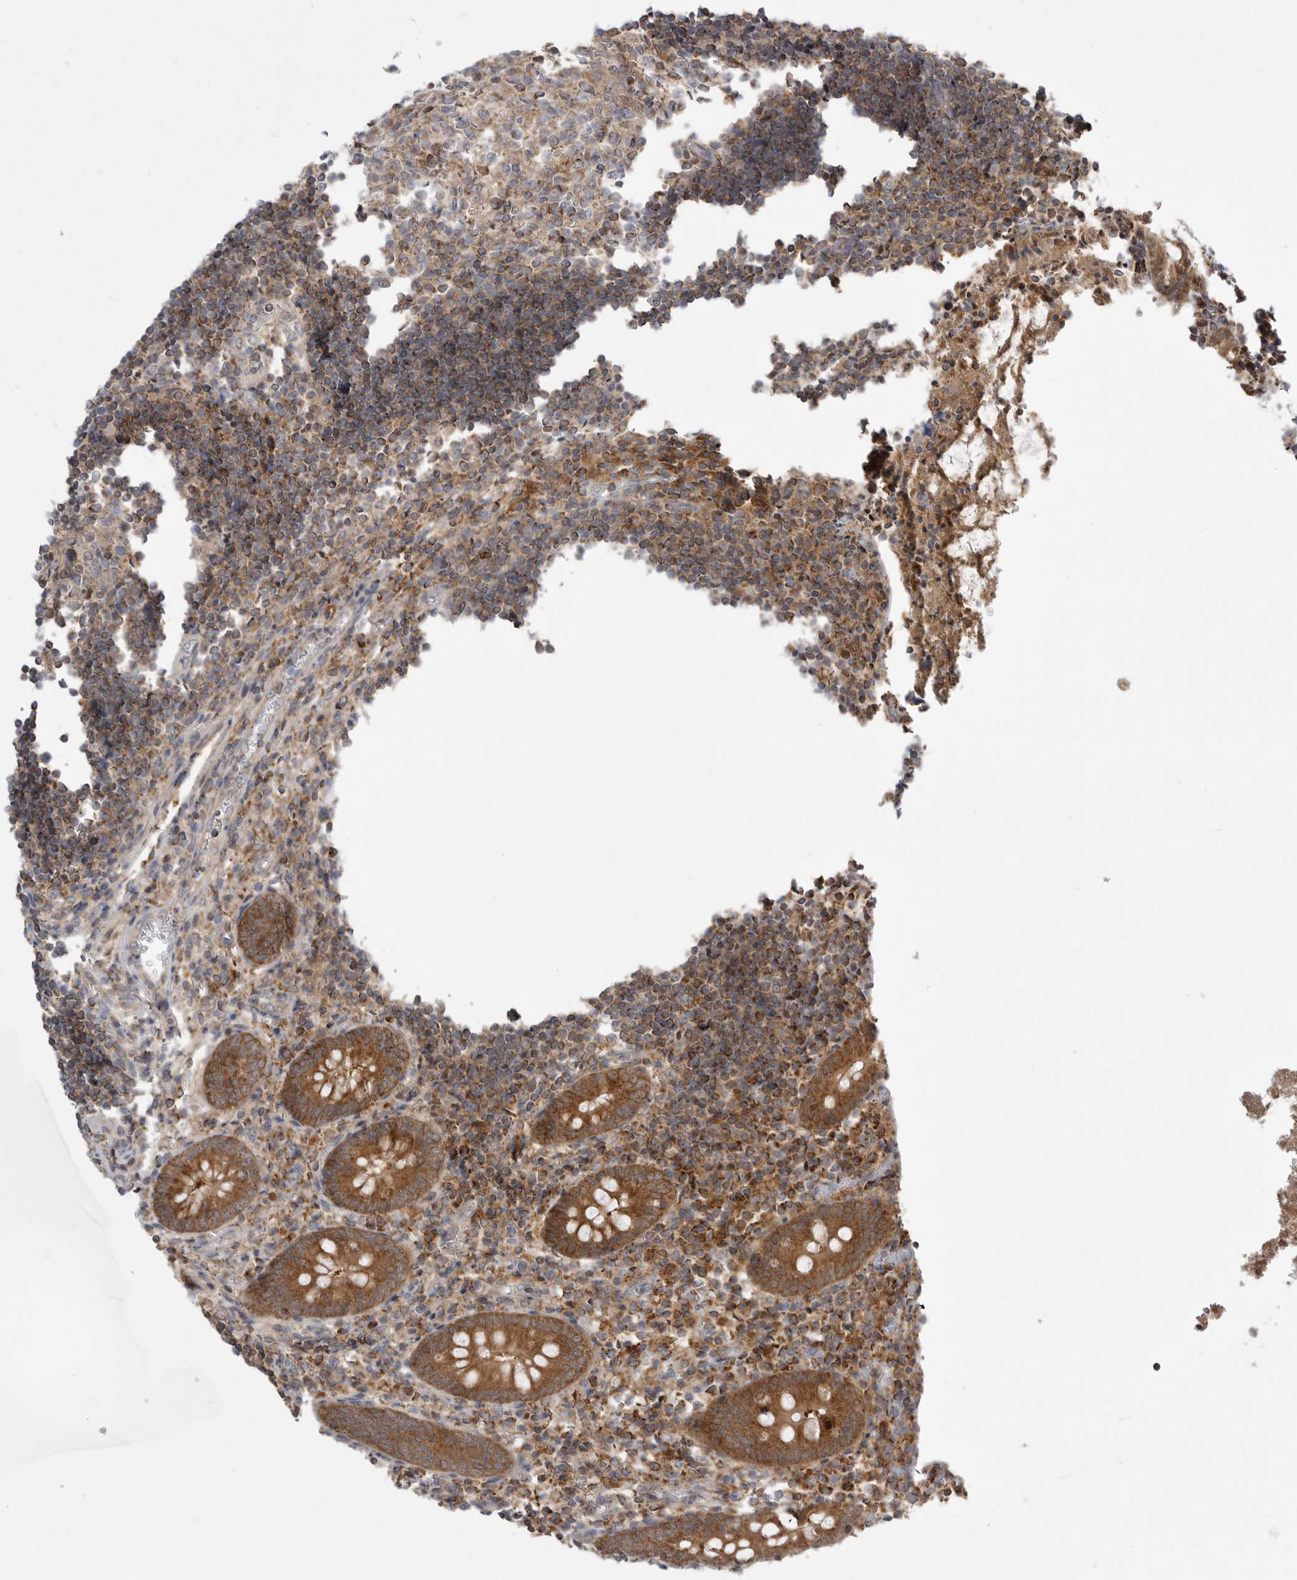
{"staining": {"intensity": "moderate", "quantity": ">75%", "location": "cytoplasmic/membranous"}, "tissue": "appendix", "cell_type": "Glandular cells", "image_type": "normal", "snomed": [{"axis": "morphology", "description": "Normal tissue, NOS"}, {"axis": "topography", "description": "Appendix"}], "caption": "Brown immunohistochemical staining in normal appendix displays moderate cytoplasmic/membranous expression in approximately >75% of glandular cells.", "gene": "KYAT3", "patient": {"sex": "female", "age": 17}}